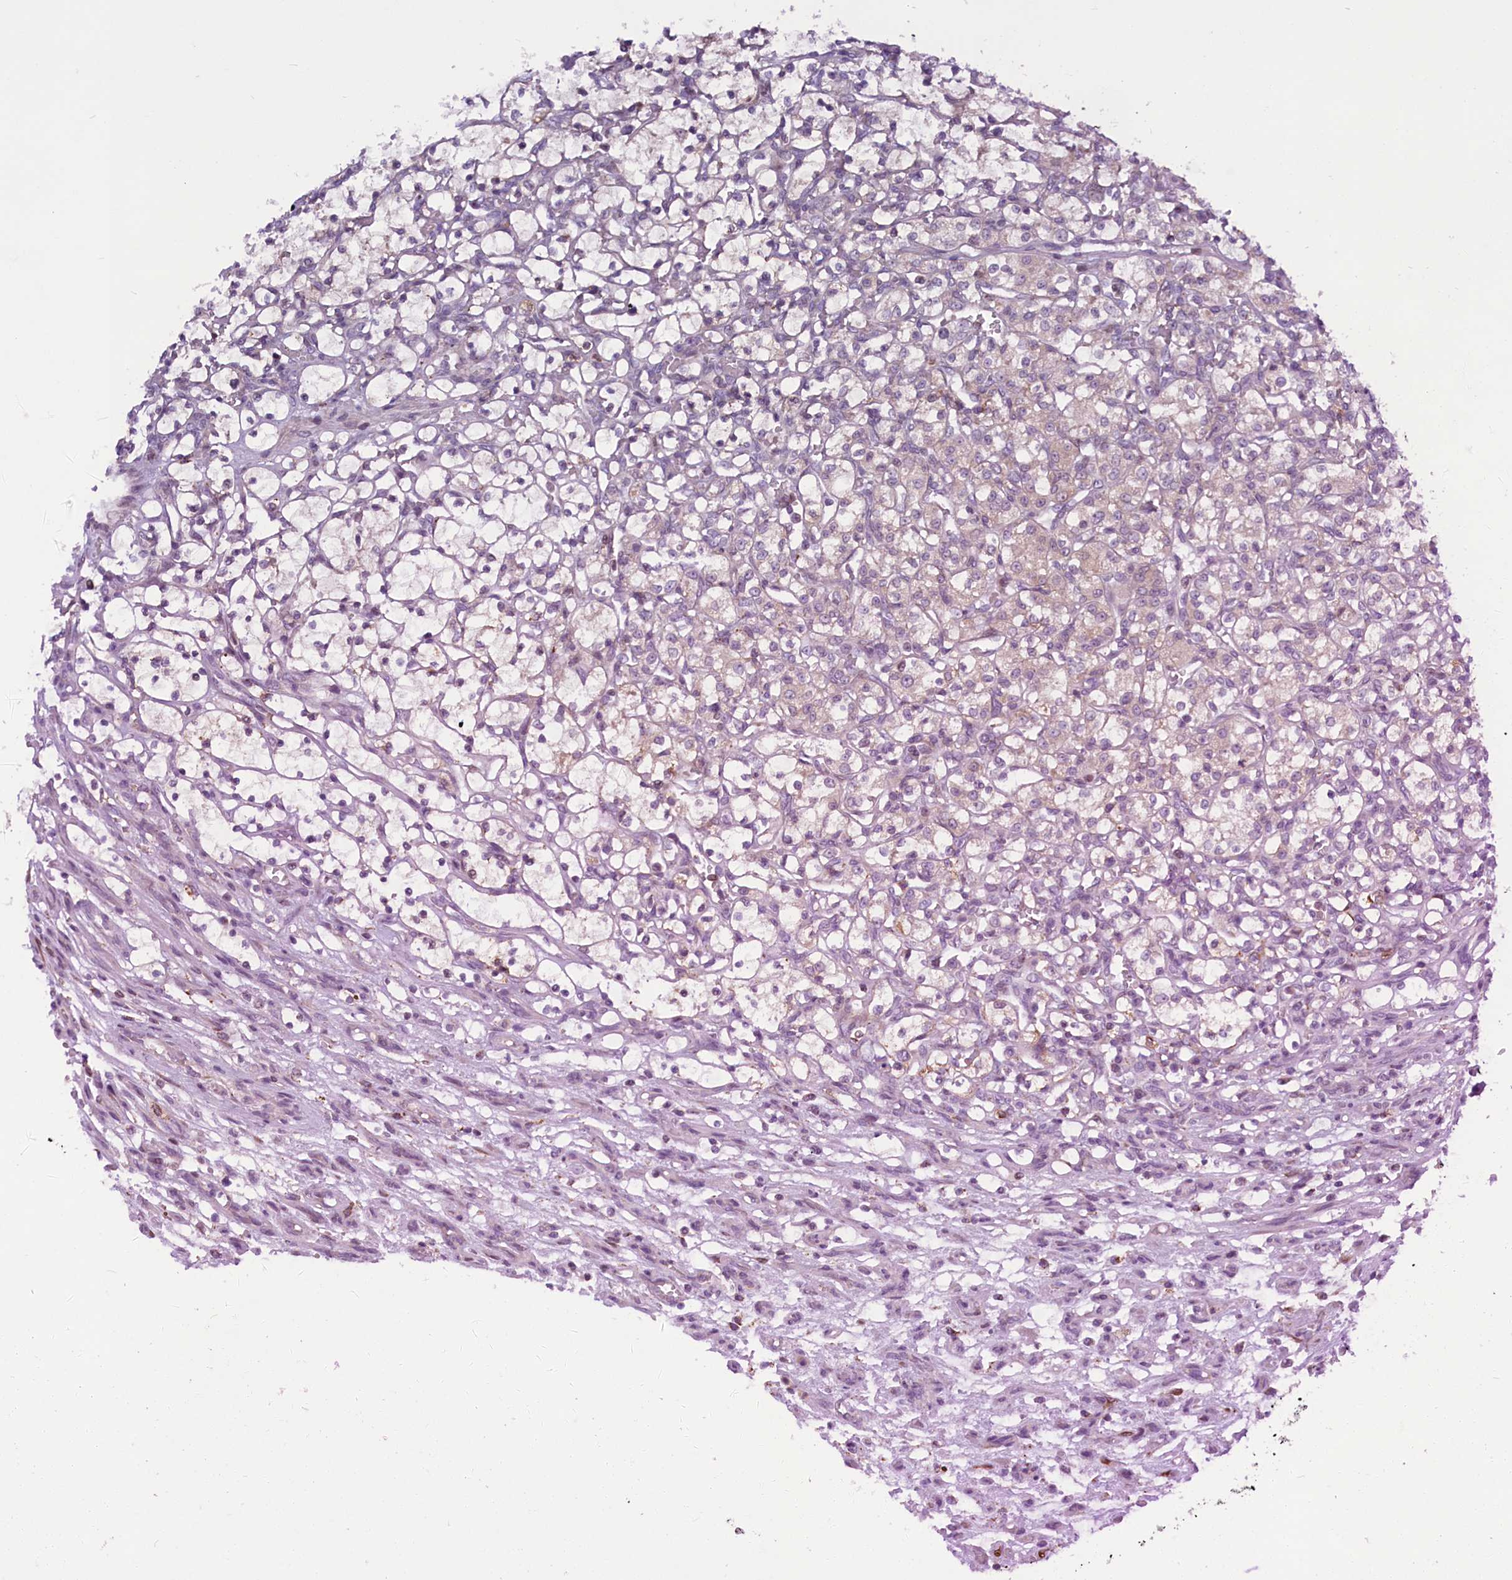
{"staining": {"intensity": "weak", "quantity": "<25%", "location": "cytoplasmic/membranous"}, "tissue": "renal cancer", "cell_type": "Tumor cells", "image_type": "cancer", "snomed": [{"axis": "morphology", "description": "Adenocarcinoma, NOS"}, {"axis": "topography", "description": "Kidney"}], "caption": "This is an IHC histopathology image of human adenocarcinoma (renal). There is no expression in tumor cells.", "gene": "MIEF2", "patient": {"sex": "female", "age": 69}}